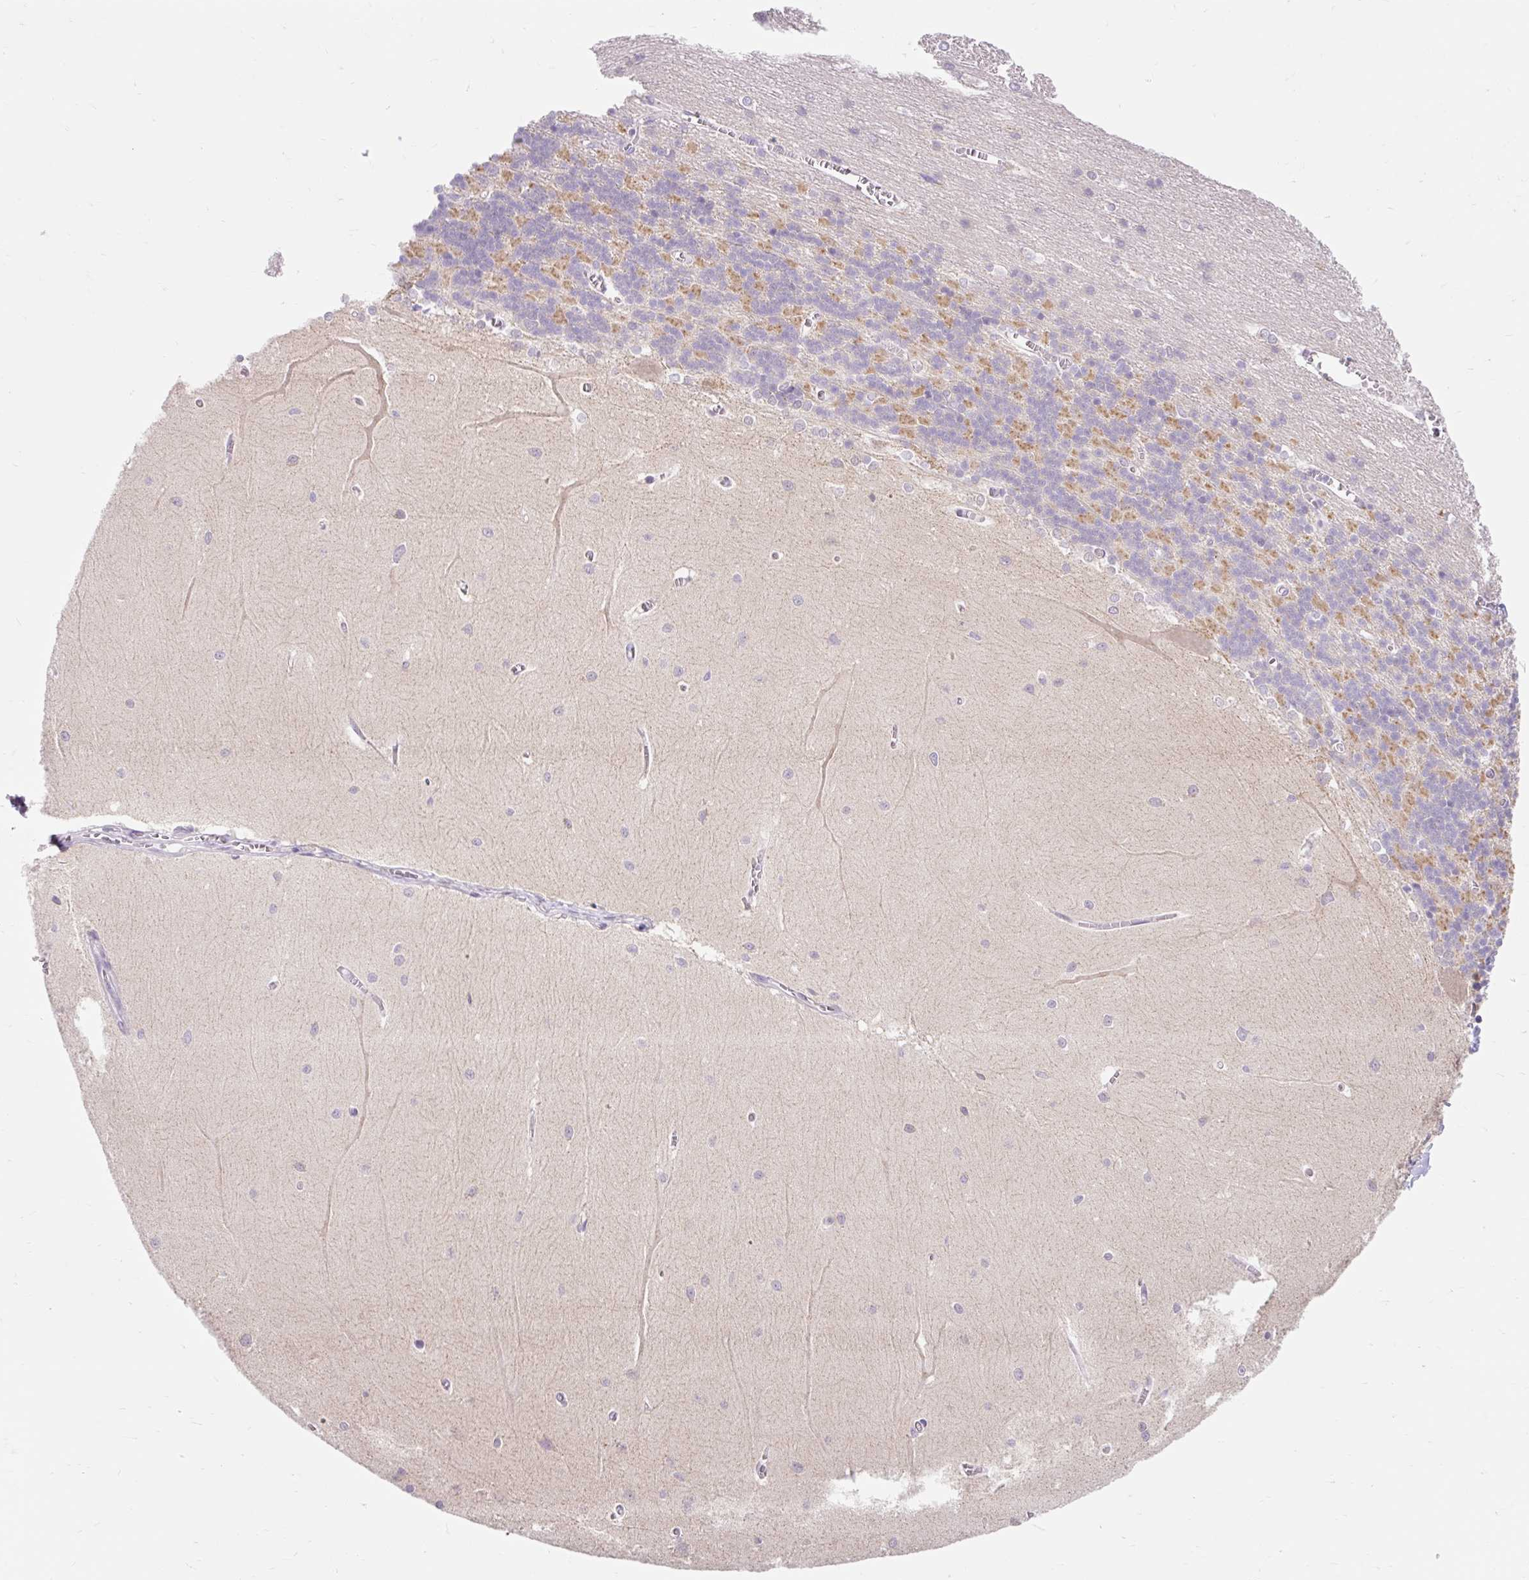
{"staining": {"intensity": "moderate", "quantity": "25%-75%", "location": "cytoplasmic/membranous"}, "tissue": "cerebellum", "cell_type": "Cells in granular layer", "image_type": "normal", "snomed": [{"axis": "morphology", "description": "Normal tissue, NOS"}, {"axis": "topography", "description": "Cerebellum"}], "caption": "An image showing moderate cytoplasmic/membranous expression in approximately 25%-75% of cells in granular layer in benign cerebellum, as visualized by brown immunohistochemical staining.", "gene": "ITPK1", "patient": {"sex": "male", "age": 37}}